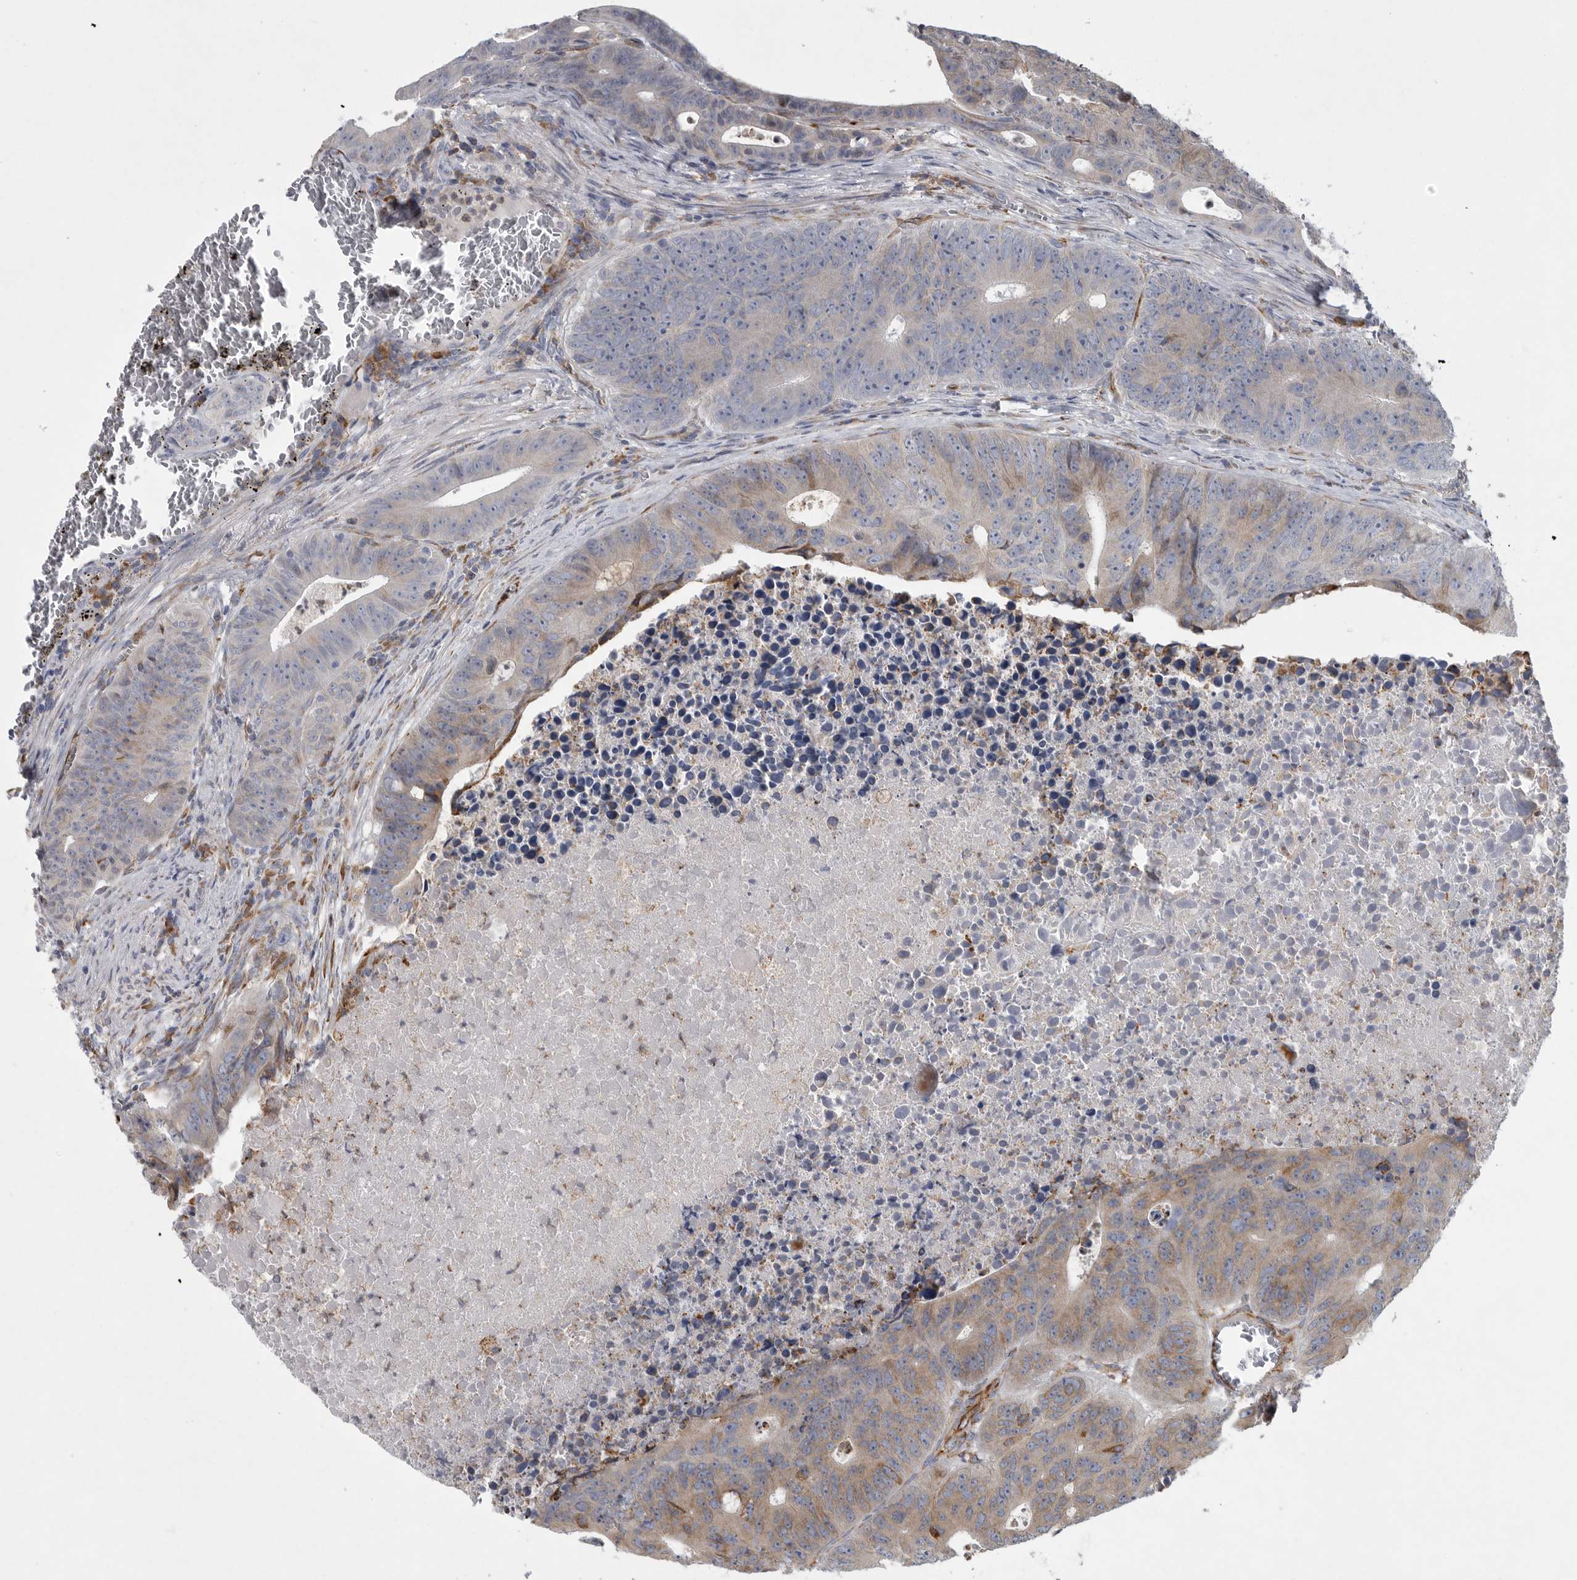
{"staining": {"intensity": "moderate", "quantity": "<25%", "location": "cytoplasmic/membranous"}, "tissue": "colorectal cancer", "cell_type": "Tumor cells", "image_type": "cancer", "snomed": [{"axis": "morphology", "description": "Adenocarcinoma, NOS"}, {"axis": "topography", "description": "Colon"}], "caption": "Immunohistochemistry micrograph of neoplastic tissue: colorectal cancer stained using IHC demonstrates low levels of moderate protein expression localized specifically in the cytoplasmic/membranous of tumor cells, appearing as a cytoplasmic/membranous brown color.", "gene": "MINPP1", "patient": {"sex": "male", "age": 87}}